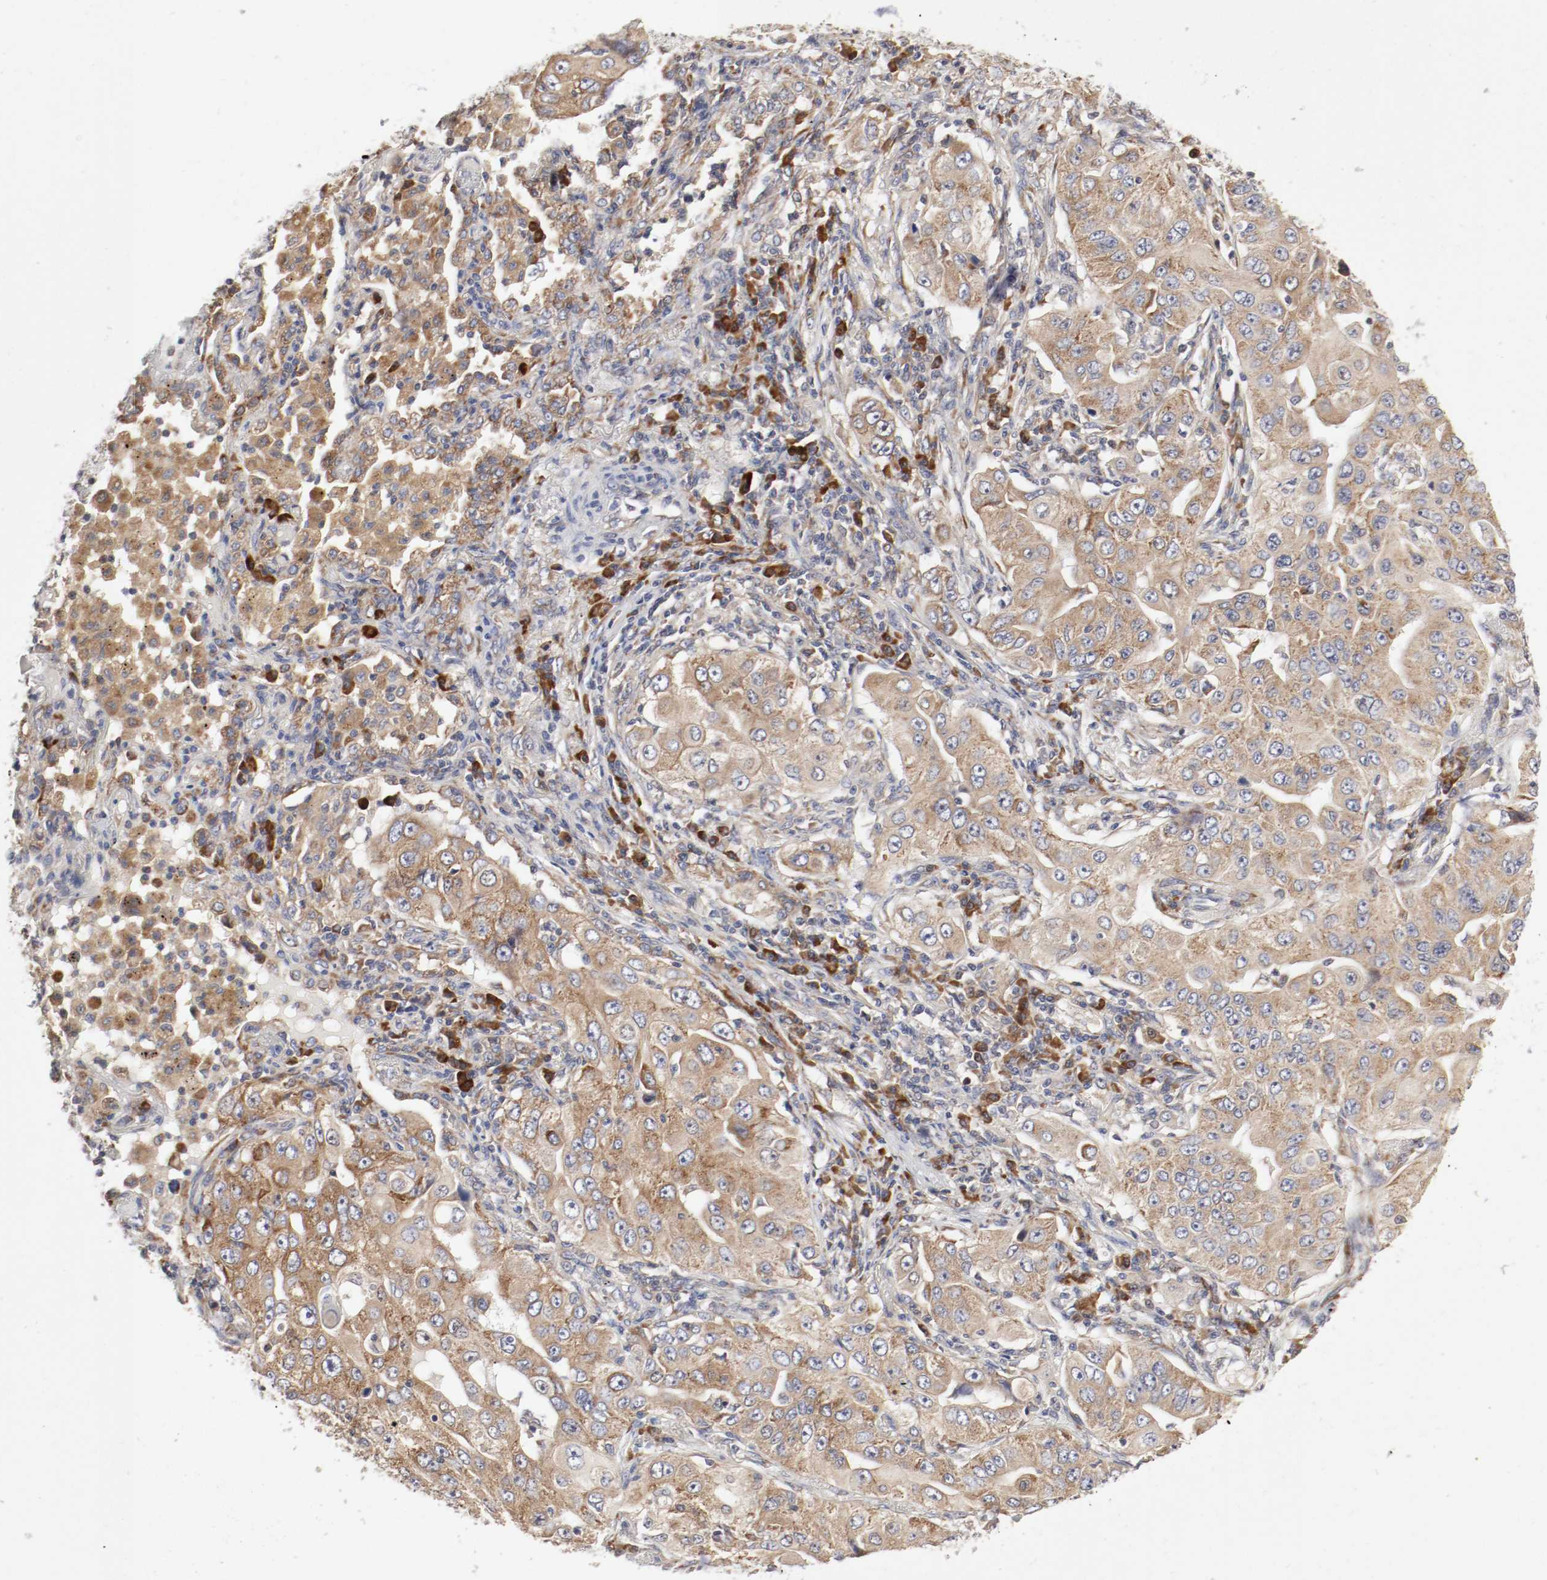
{"staining": {"intensity": "moderate", "quantity": ">75%", "location": "cytoplasmic/membranous"}, "tissue": "lung cancer", "cell_type": "Tumor cells", "image_type": "cancer", "snomed": [{"axis": "morphology", "description": "Adenocarcinoma, NOS"}, {"axis": "topography", "description": "Lung"}], "caption": "Protein staining of adenocarcinoma (lung) tissue shows moderate cytoplasmic/membranous expression in approximately >75% of tumor cells.", "gene": "FKBP3", "patient": {"sex": "male", "age": 84}}